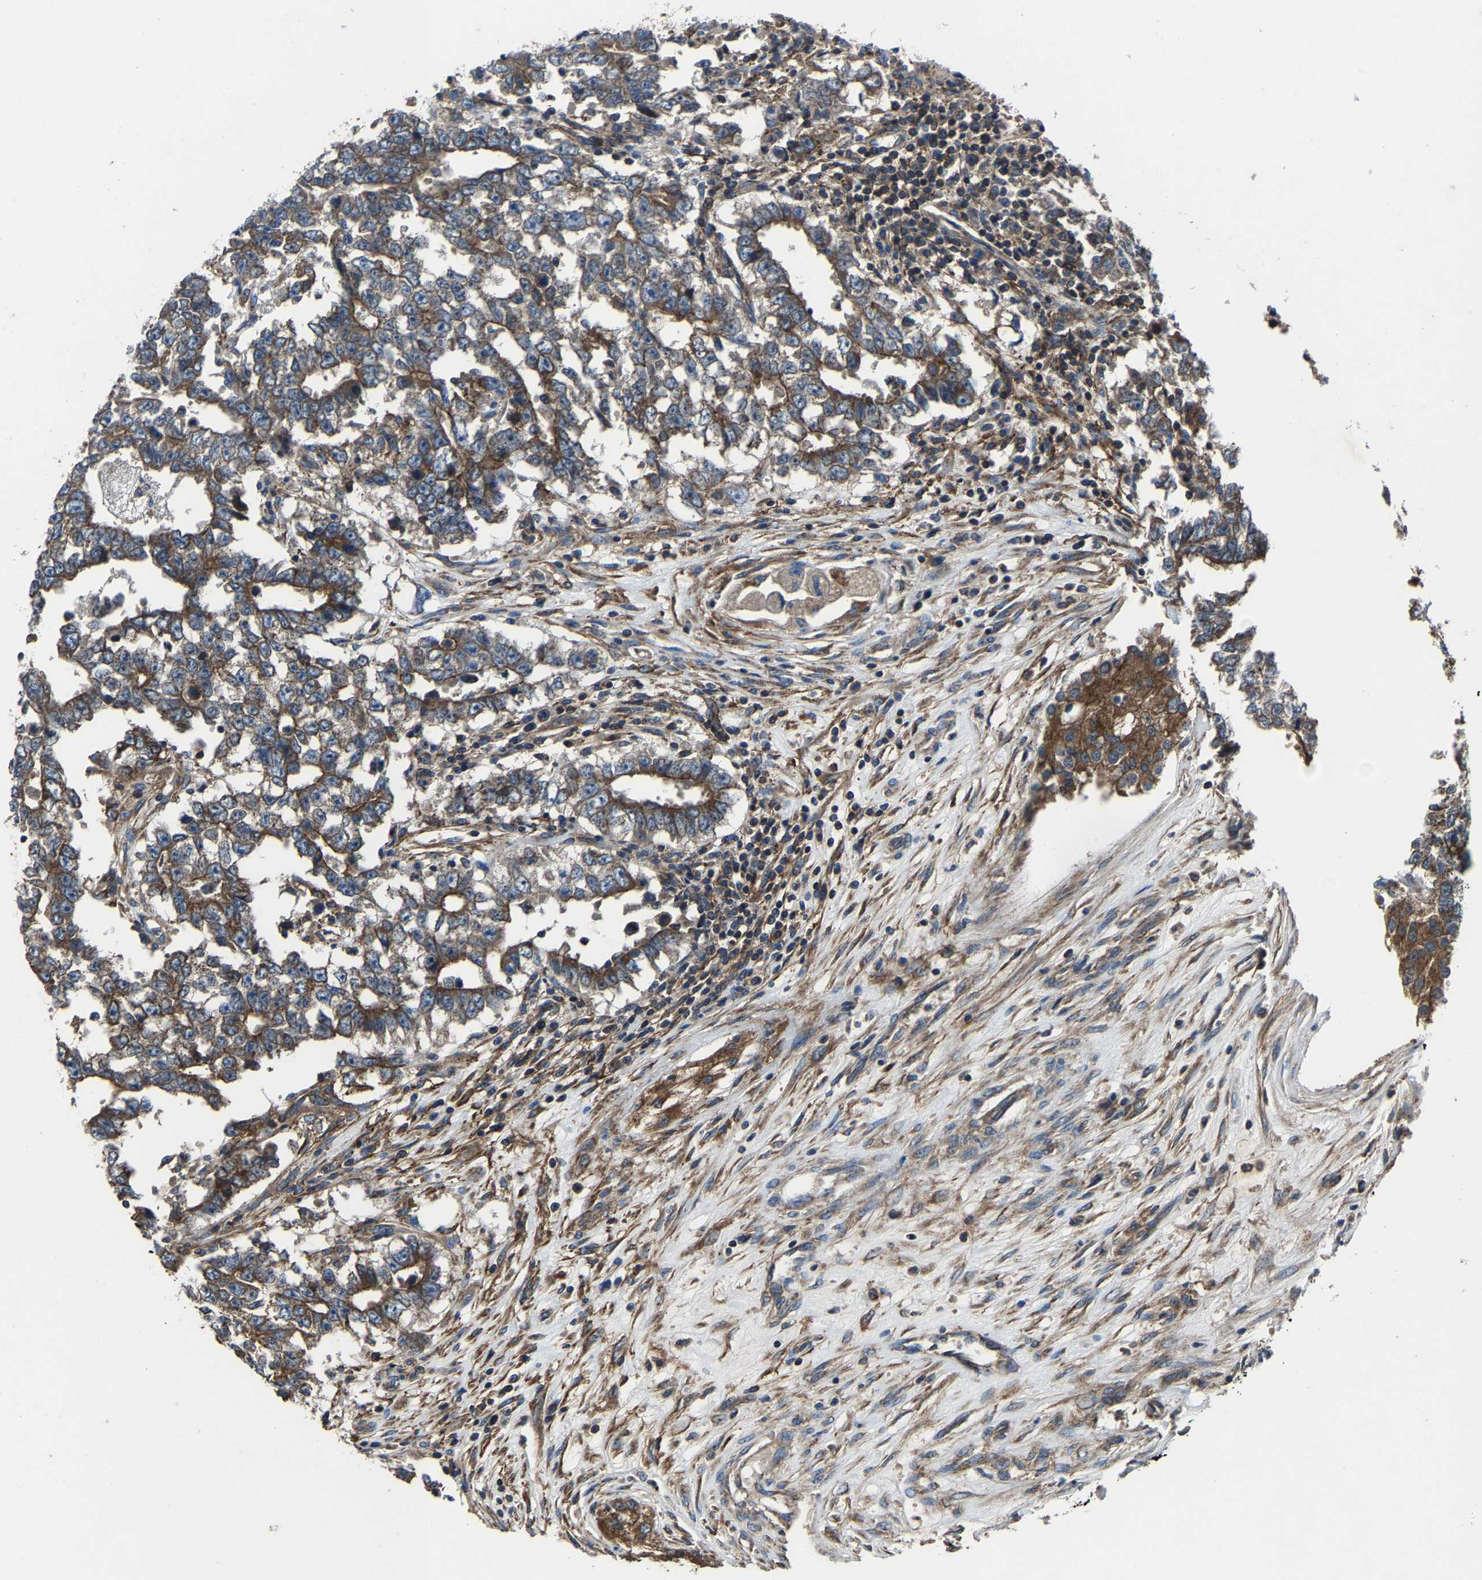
{"staining": {"intensity": "moderate", "quantity": ">75%", "location": "cytoplasmic/membranous"}, "tissue": "testis cancer", "cell_type": "Tumor cells", "image_type": "cancer", "snomed": [{"axis": "morphology", "description": "Carcinoma, Embryonal, NOS"}, {"axis": "topography", "description": "Testis"}], "caption": "This photomicrograph exhibits immunohistochemistry staining of human embryonal carcinoma (testis), with medium moderate cytoplasmic/membranous positivity in about >75% of tumor cells.", "gene": "KIAA1958", "patient": {"sex": "male", "age": 25}}